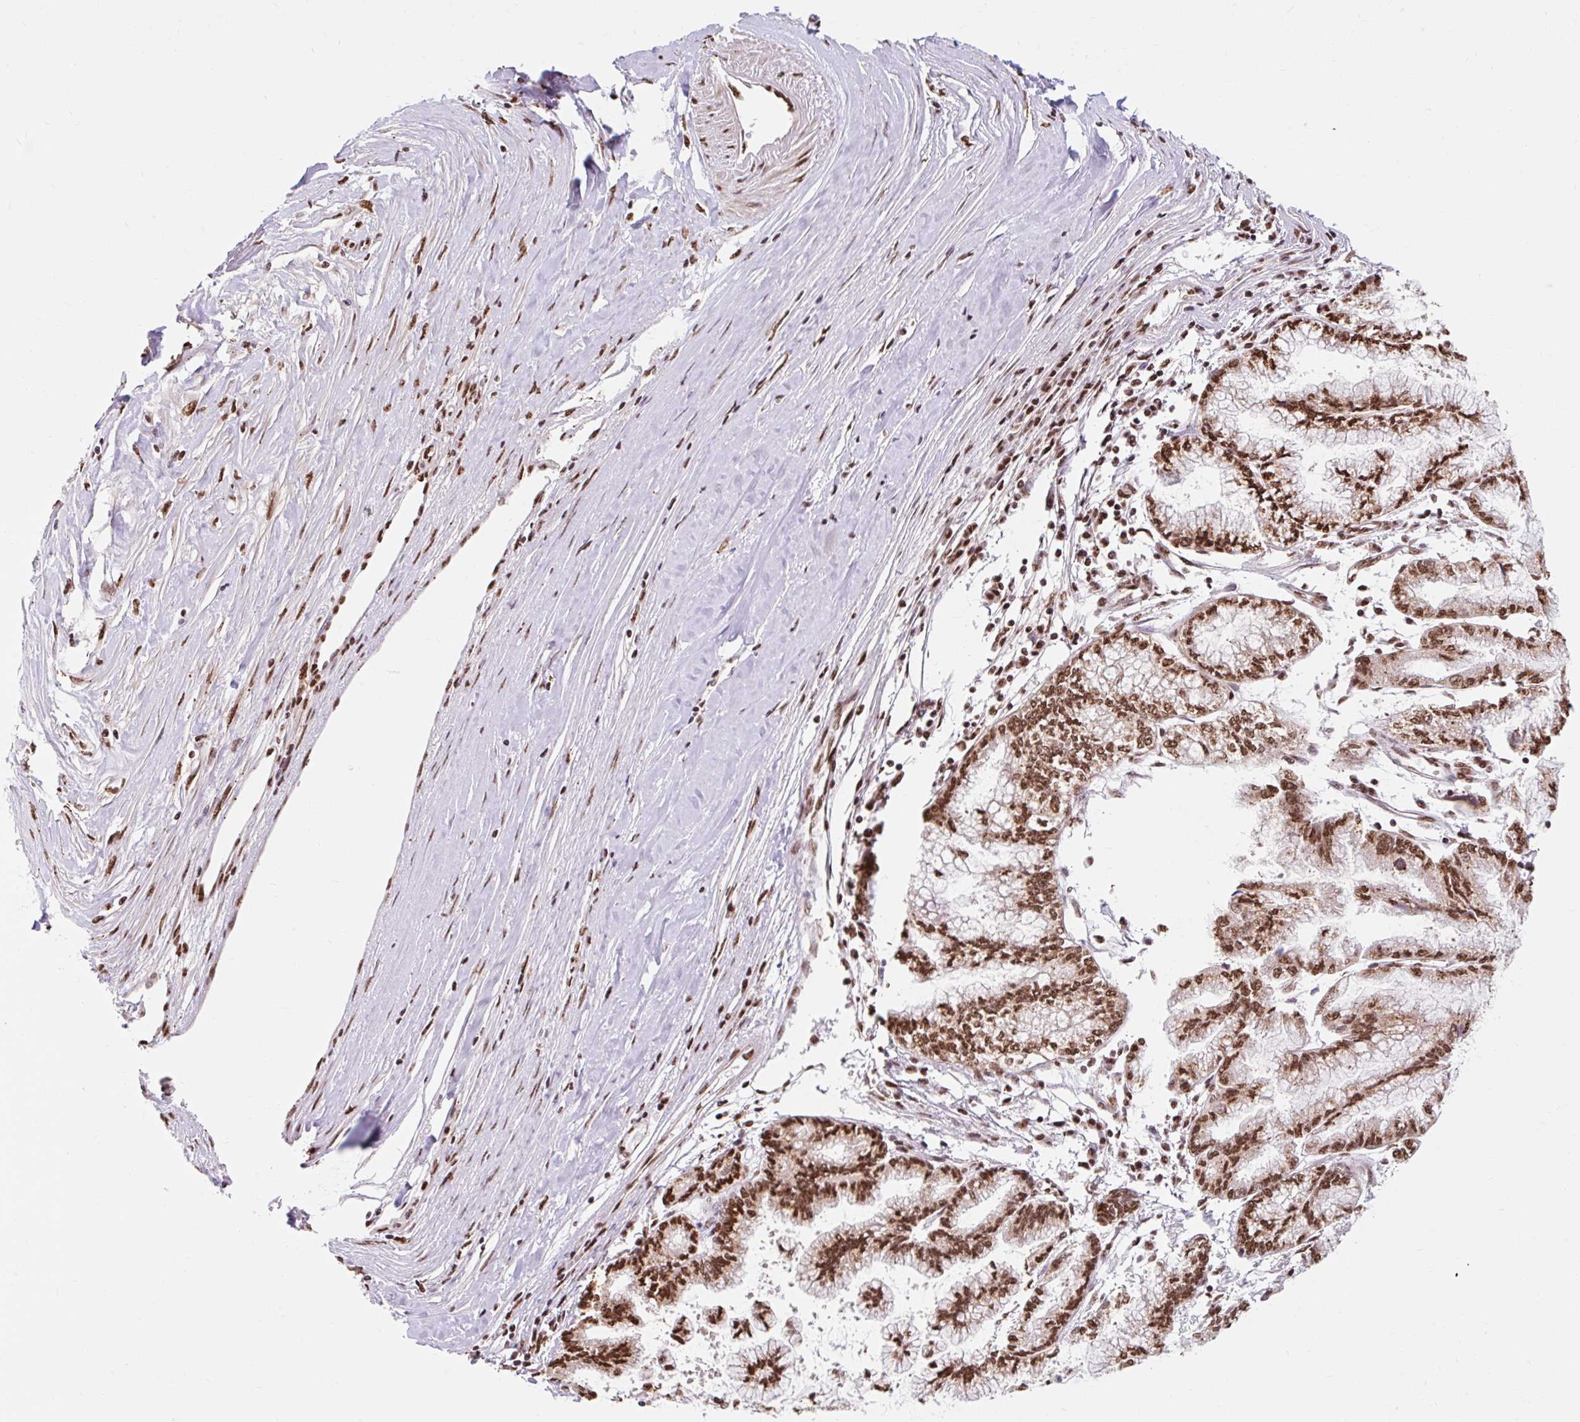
{"staining": {"intensity": "strong", "quantity": ">75%", "location": "nuclear"}, "tissue": "pancreatic cancer", "cell_type": "Tumor cells", "image_type": "cancer", "snomed": [{"axis": "morphology", "description": "Adenocarcinoma, NOS"}, {"axis": "topography", "description": "Pancreas"}], "caption": "Strong nuclear expression is identified in approximately >75% of tumor cells in pancreatic adenocarcinoma. (DAB = brown stain, brightfield microscopy at high magnification).", "gene": "BICRA", "patient": {"sex": "male", "age": 73}}